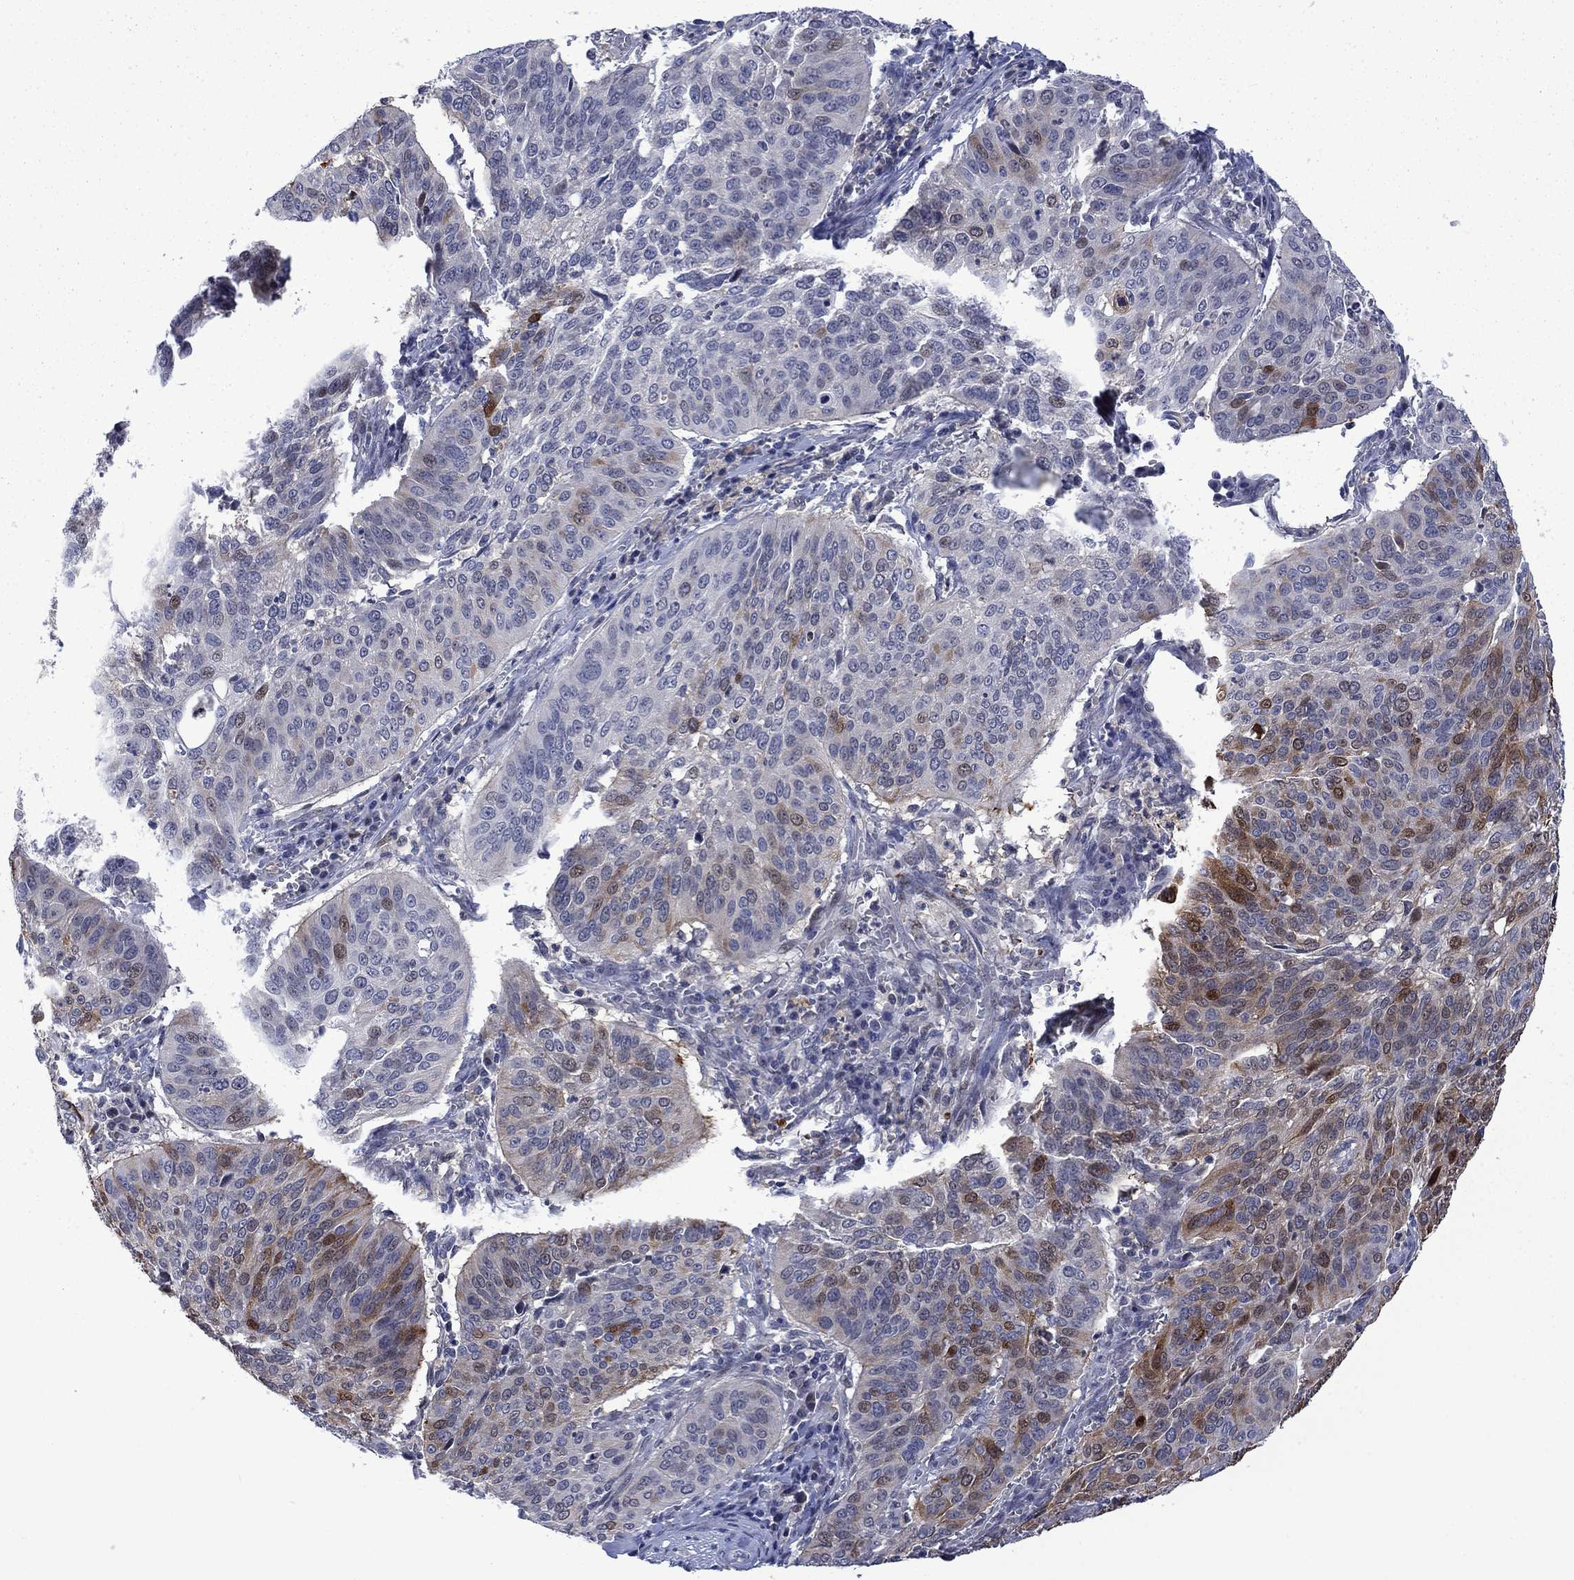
{"staining": {"intensity": "moderate", "quantity": "<25%", "location": "cytoplasmic/membranous,nuclear"}, "tissue": "cervical cancer", "cell_type": "Tumor cells", "image_type": "cancer", "snomed": [{"axis": "morphology", "description": "Normal tissue, NOS"}, {"axis": "morphology", "description": "Squamous cell carcinoma, NOS"}, {"axis": "topography", "description": "Cervix"}], "caption": "Protein expression analysis of cervical cancer (squamous cell carcinoma) shows moderate cytoplasmic/membranous and nuclear staining in approximately <25% of tumor cells.", "gene": "AGL", "patient": {"sex": "female", "age": 39}}